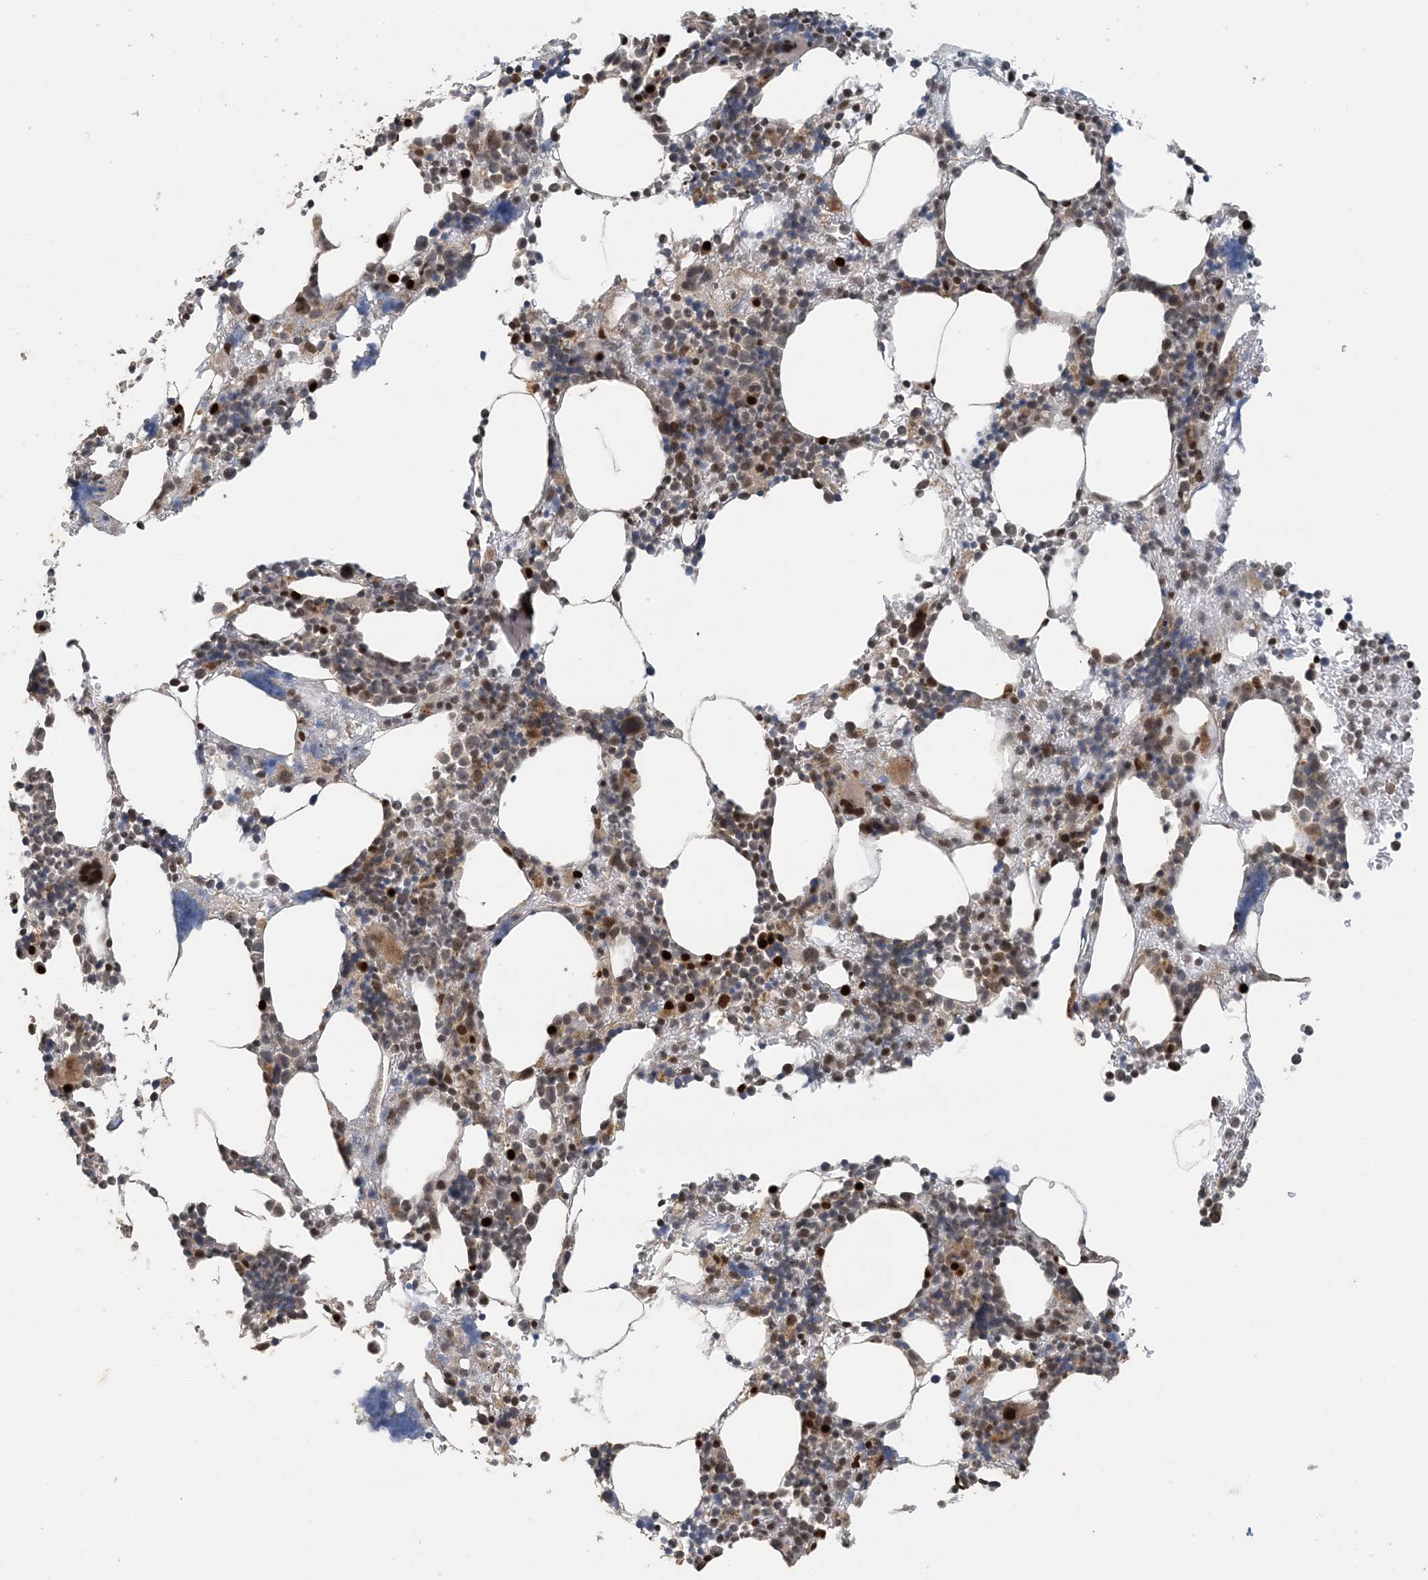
{"staining": {"intensity": "strong", "quantity": "25%-75%", "location": "nuclear"}, "tissue": "bone marrow", "cell_type": "Hematopoietic cells", "image_type": "normal", "snomed": [{"axis": "morphology", "description": "Normal tissue, NOS"}, {"axis": "topography", "description": "Bone marrow"}], "caption": "Immunohistochemical staining of unremarkable bone marrow shows 25%-75% levels of strong nuclear protein expression in approximately 25%-75% of hematopoietic cells.", "gene": "ATP13A2", "patient": {"sex": "male"}}